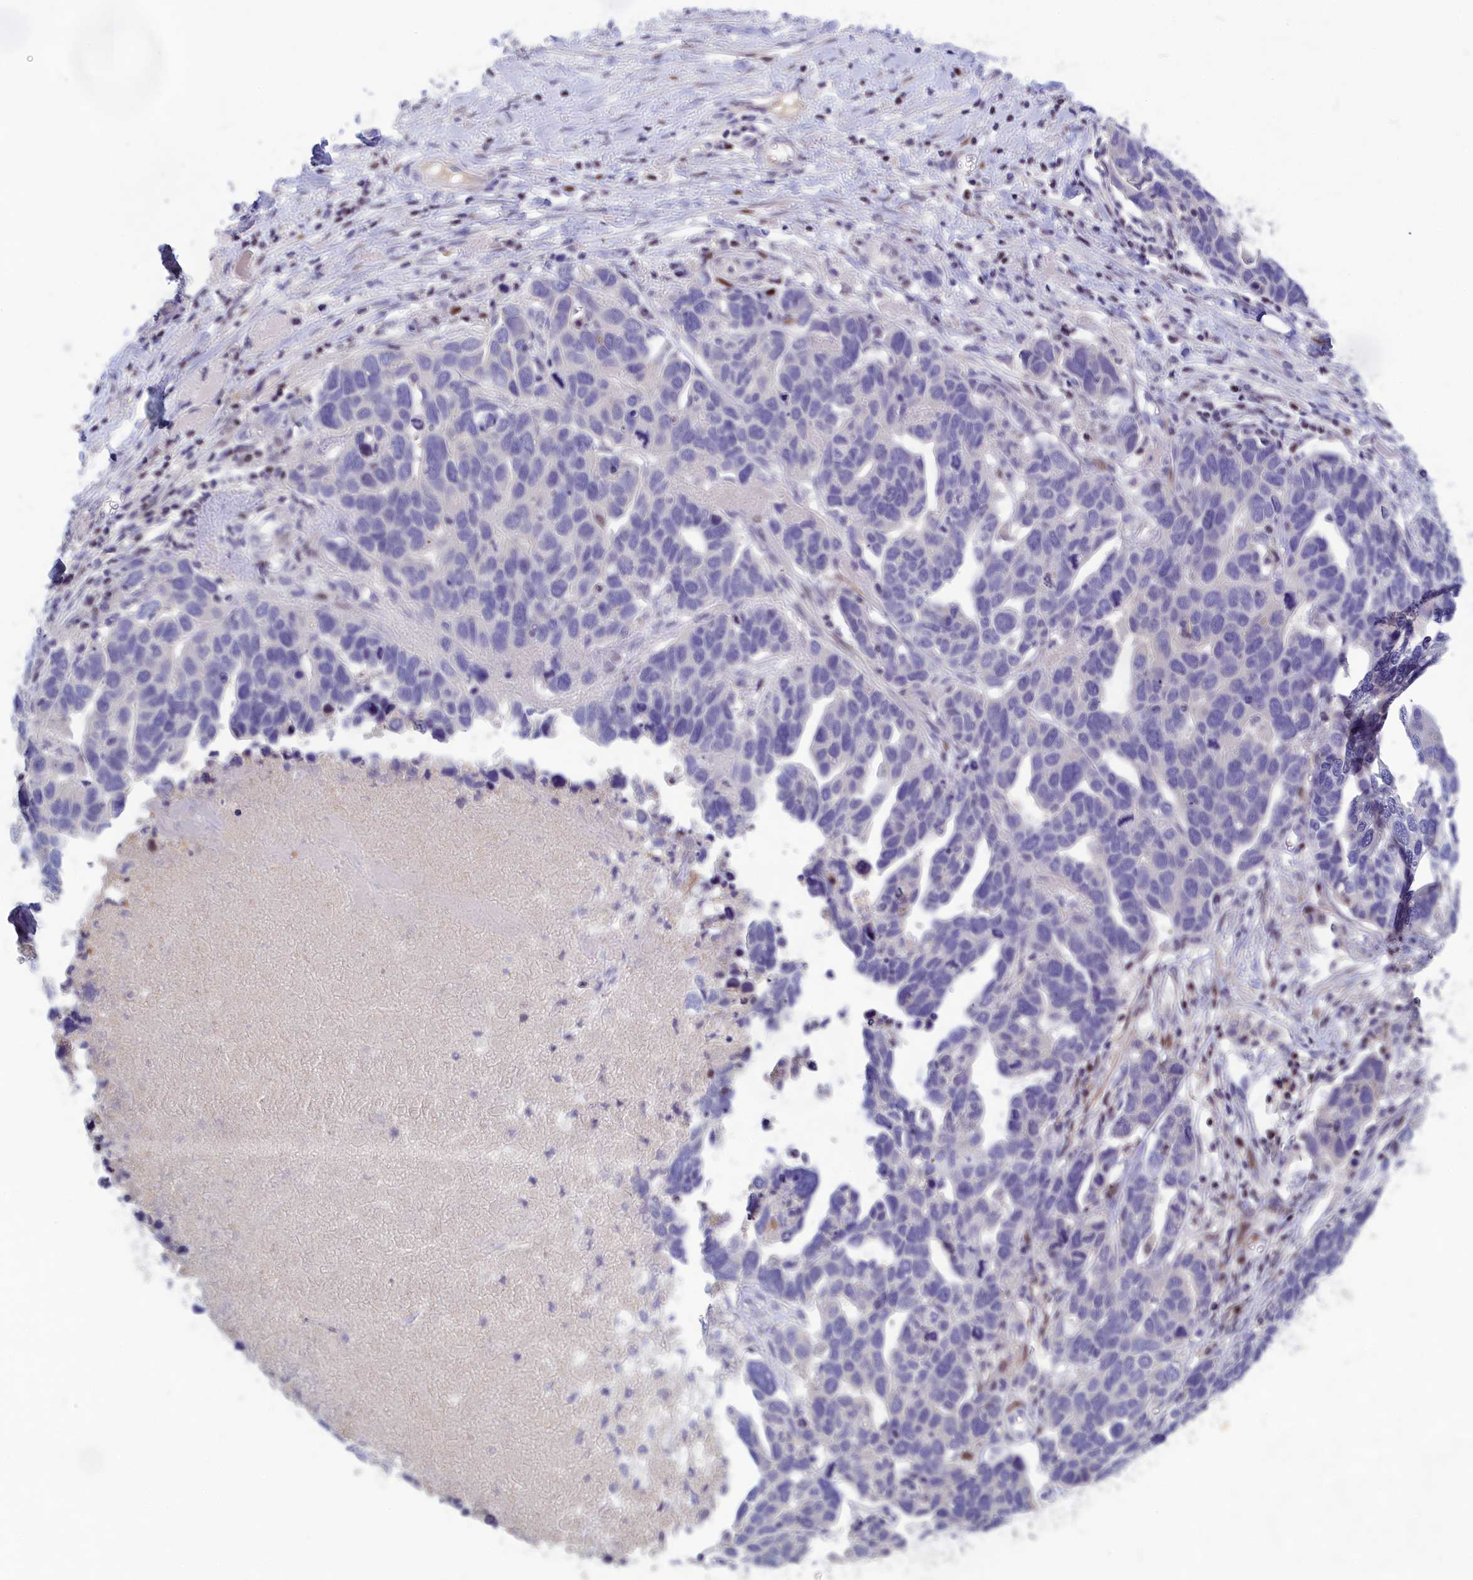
{"staining": {"intensity": "negative", "quantity": "none", "location": "none"}, "tissue": "ovarian cancer", "cell_type": "Tumor cells", "image_type": "cancer", "snomed": [{"axis": "morphology", "description": "Cystadenocarcinoma, serous, NOS"}, {"axis": "topography", "description": "Ovary"}], "caption": "An image of human ovarian cancer is negative for staining in tumor cells. (Stains: DAB (3,3'-diaminobenzidine) immunohistochemistry (IHC) with hematoxylin counter stain, Microscopy: brightfield microscopy at high magnification).", "gene": "NKPD1", "patient": {"sex": "female", "age": 54}}